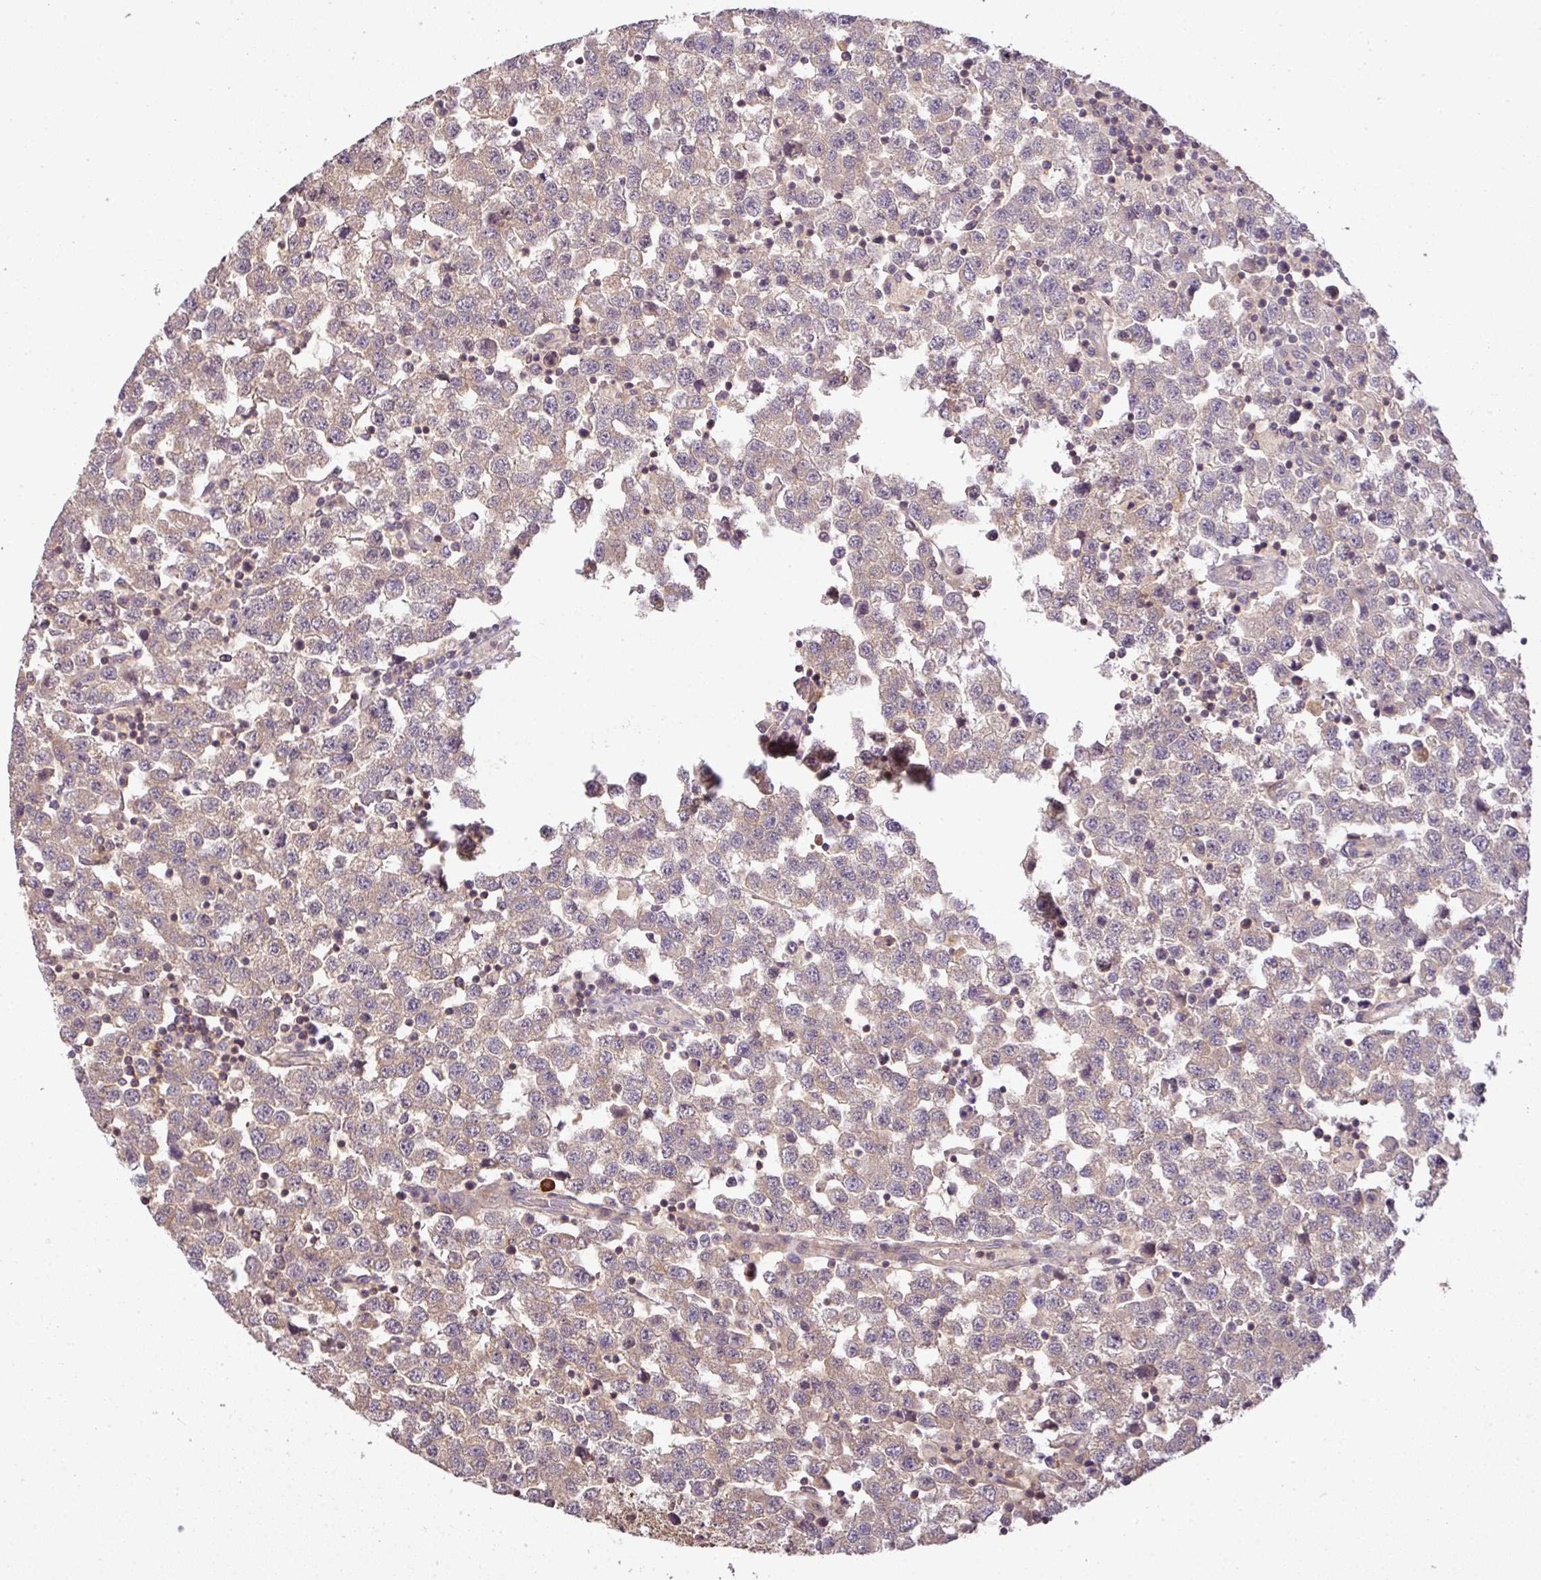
{"staining": {"intensity": "negative", "quantity": "none", "location": "none"}, "tissue": "testis cancer", "cell_type": "Tumor cells", "image_type": "cancer", "snomed": [{"axis": "morphology", "description": "Seminoma, NOS"}, {"axis": "topography", "description": "Testis"}], "caption": "A photomicrograph of human testis seminoma is negative for staining in tumor cells. (Brightfield microscopy of DAB (3,3'-diaminobenzidine) immunohistochemistry at high magnification).", "gene": "TCL1B", "patient": {"sex": "male", "age": 34}}